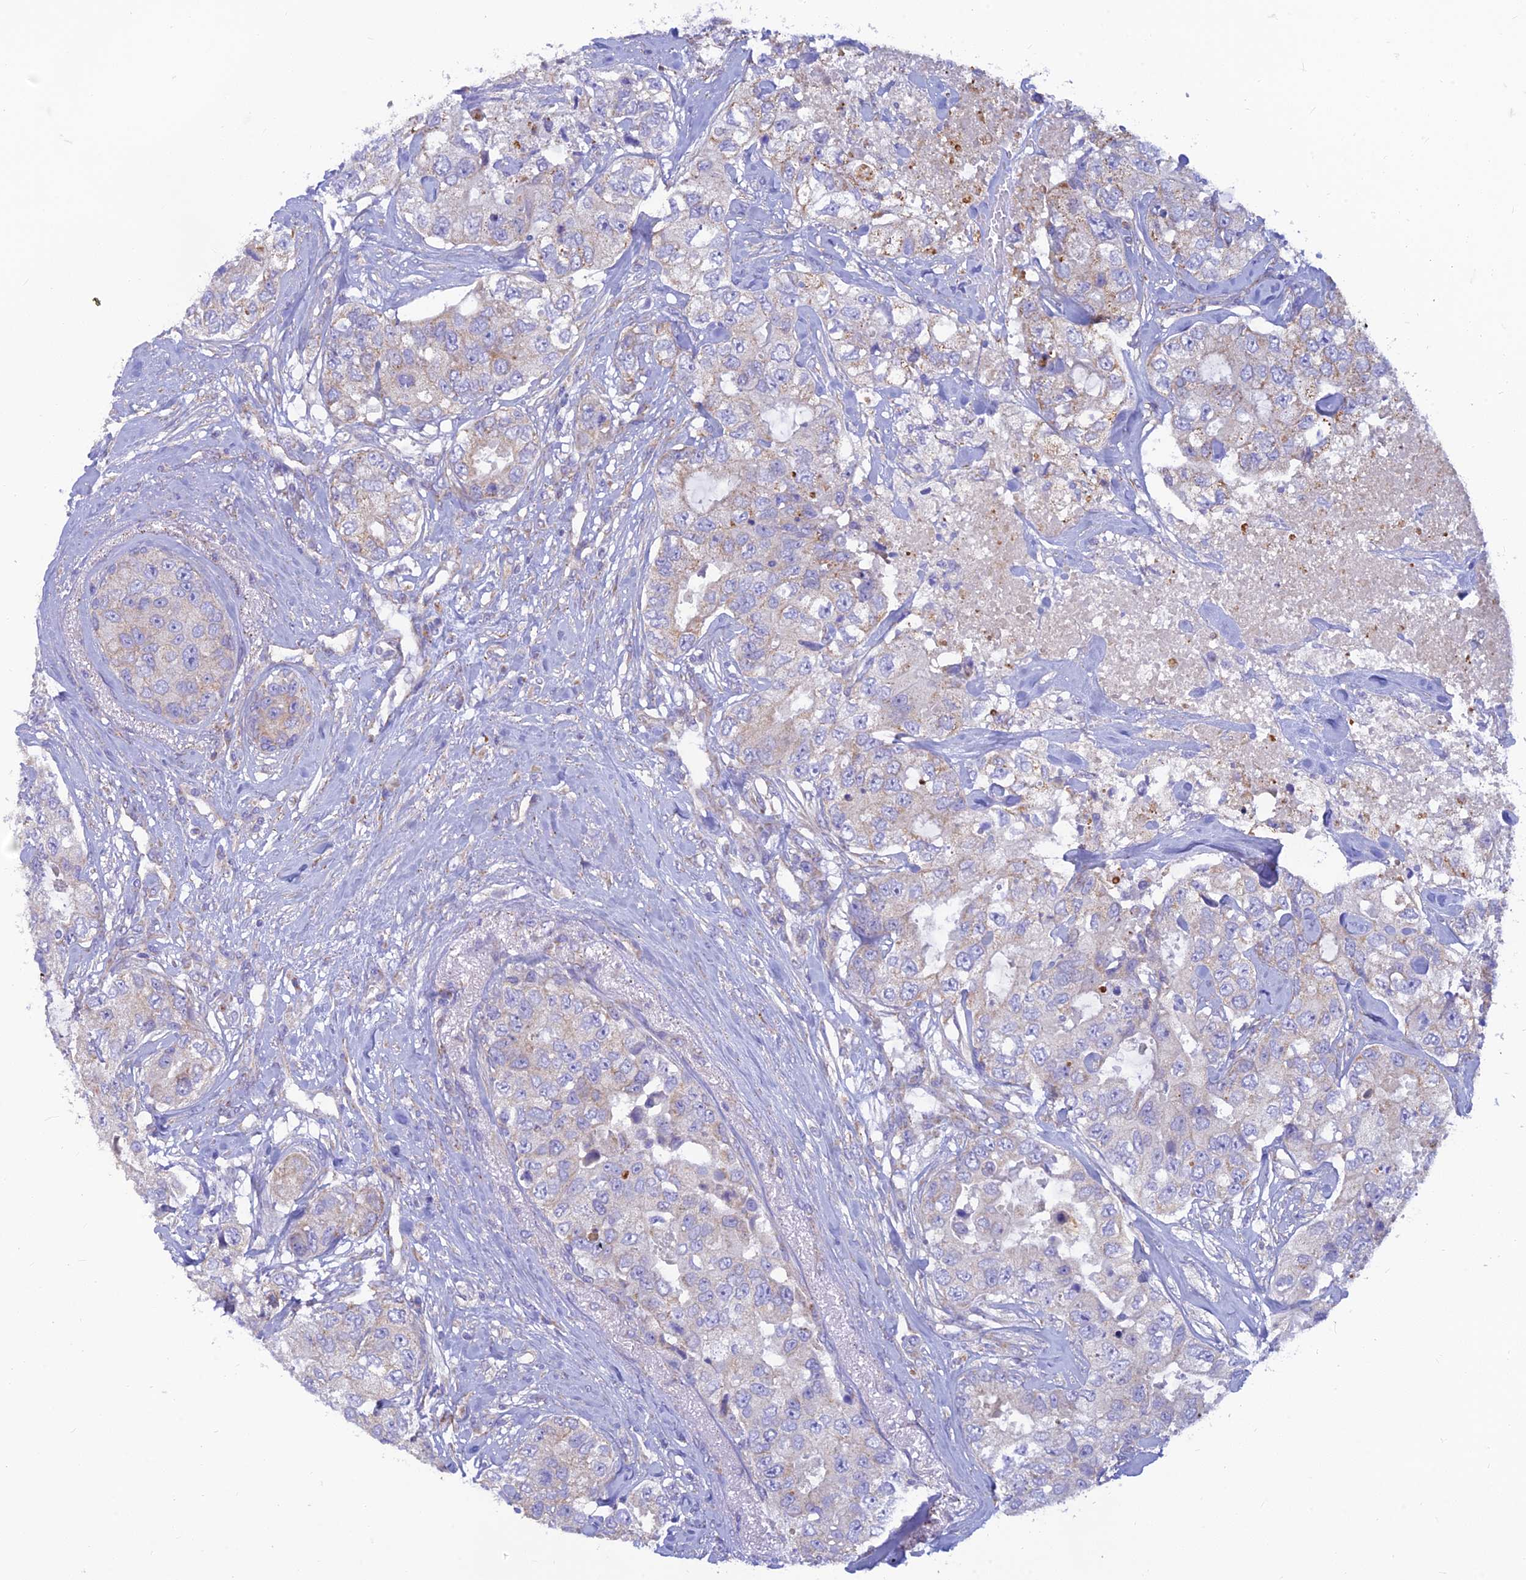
{"staining": {"intensity": "weak", "quantity": "<25%", "location": "cytoplasmic/membranous"}, "tissue": "breast cancer", "cell_type": "Tumor cells", "image_type": "cancer", "snomed": [{"axis": "morphology", "description": "Duct carcinoma"}, {"axis": "topography", "description": "Breast"}], "caption": "The immunohistochemistry (IHC) histopathology image has no significant staining in tumor cells of breast cancer tissue.", "gene": "TMEM30B", "patient": {"sex": "female", "age": 62}}